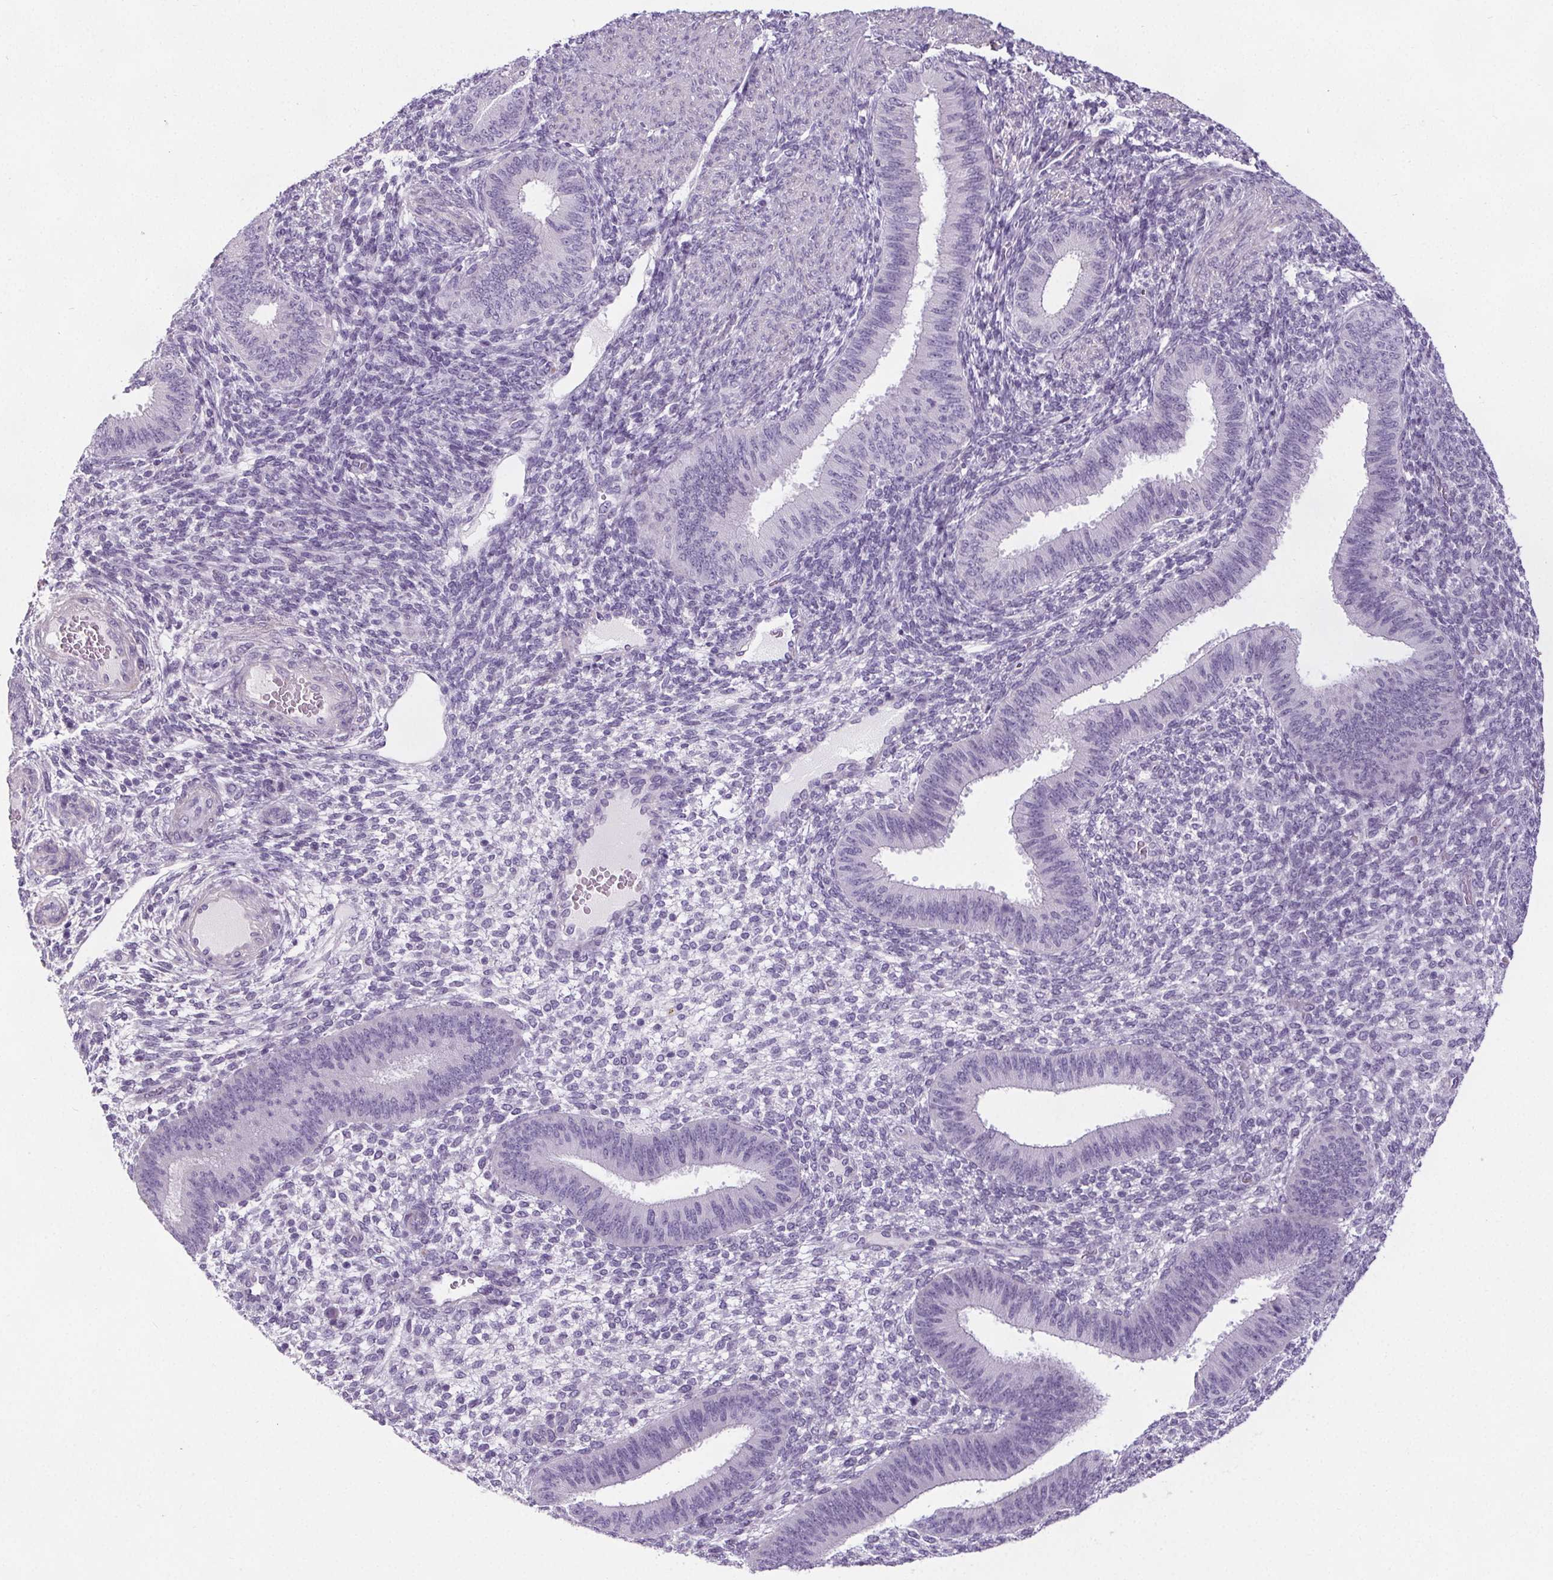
{"staining": {"intensity": "negative", "quantity": "none", "location": "none"}, "tissue": "endometrium", "cell_type": "Cells in endometrial stroma", "image_type": "normal", "snomed": [{"axis": "morphology", "description": "Normal tissue, NOS"}, {"axis": "topography", "description": "Endometrium"}], "caption": "Photomicrograph shows no protein positivity in cells in endometrial stroma of normal endometrium. The staining is performed using DAB brown chromogen with nuclei counter-stained in using hematoxylin.", "gene": "ELAVL2", "patient": {"sex": "female", "age": 39}}